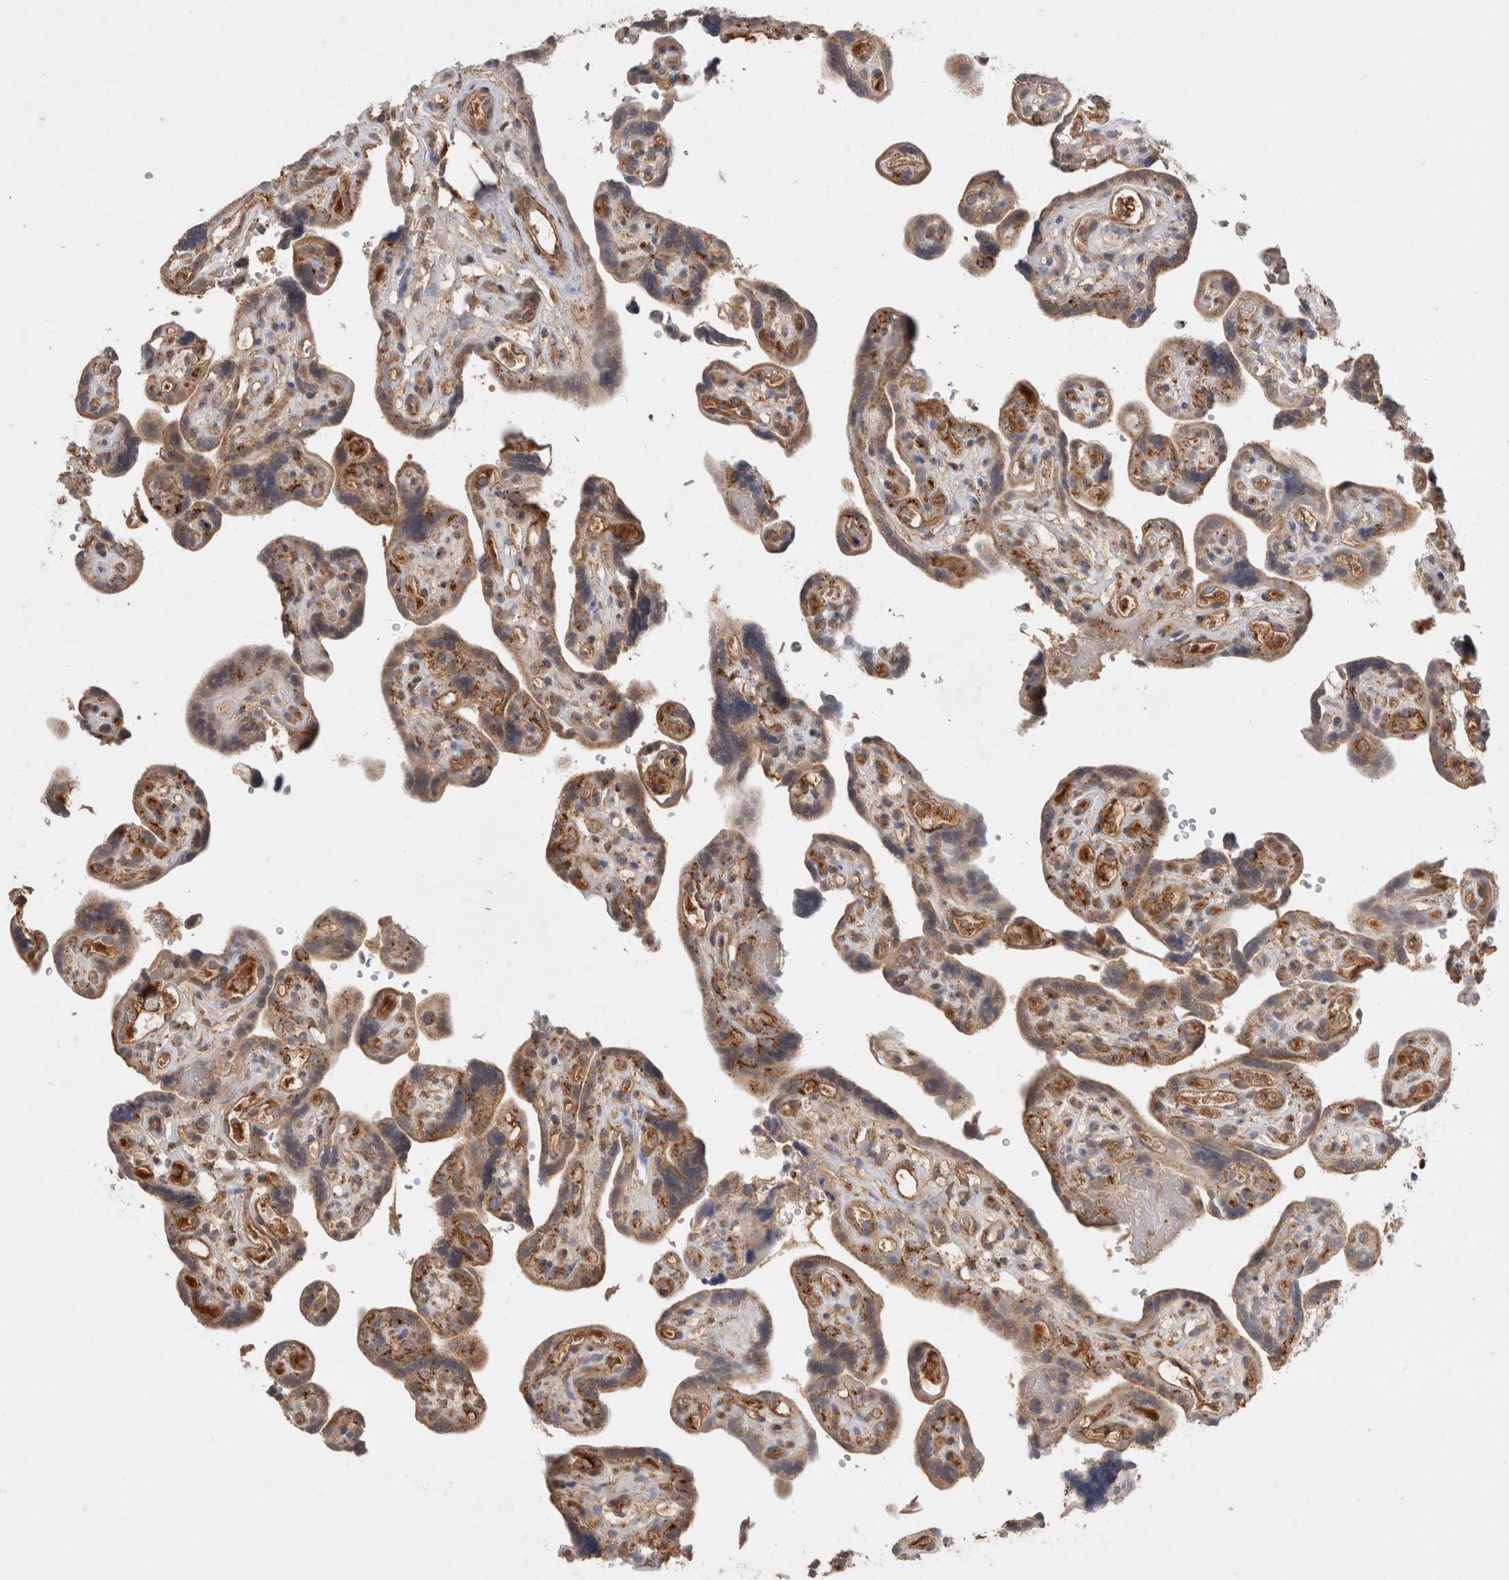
{"staining": {"intensity": "moderate", "quantity": ">75%", "location": "cytoplasmic/membranous"}, "tissue": "placenta", "cell_type": "Decidual cells", "image_type": "normal", "snomed": [{"axis": "morphology", "description": "Normal tissue, NOS"}, {"axis": "topography", "description": "Placenta"}], "caption": "An image of placenta stained for a protein reveals moderate cytoplasmic/membranous brown staining in decidual cells. The staining is performed using DAB brown chromogen to label protein expression. The nuclei are counter-stained blue using hematoxylin.", "gene": "MRPS28", "patient": {"sex": "female", "age": 30}}